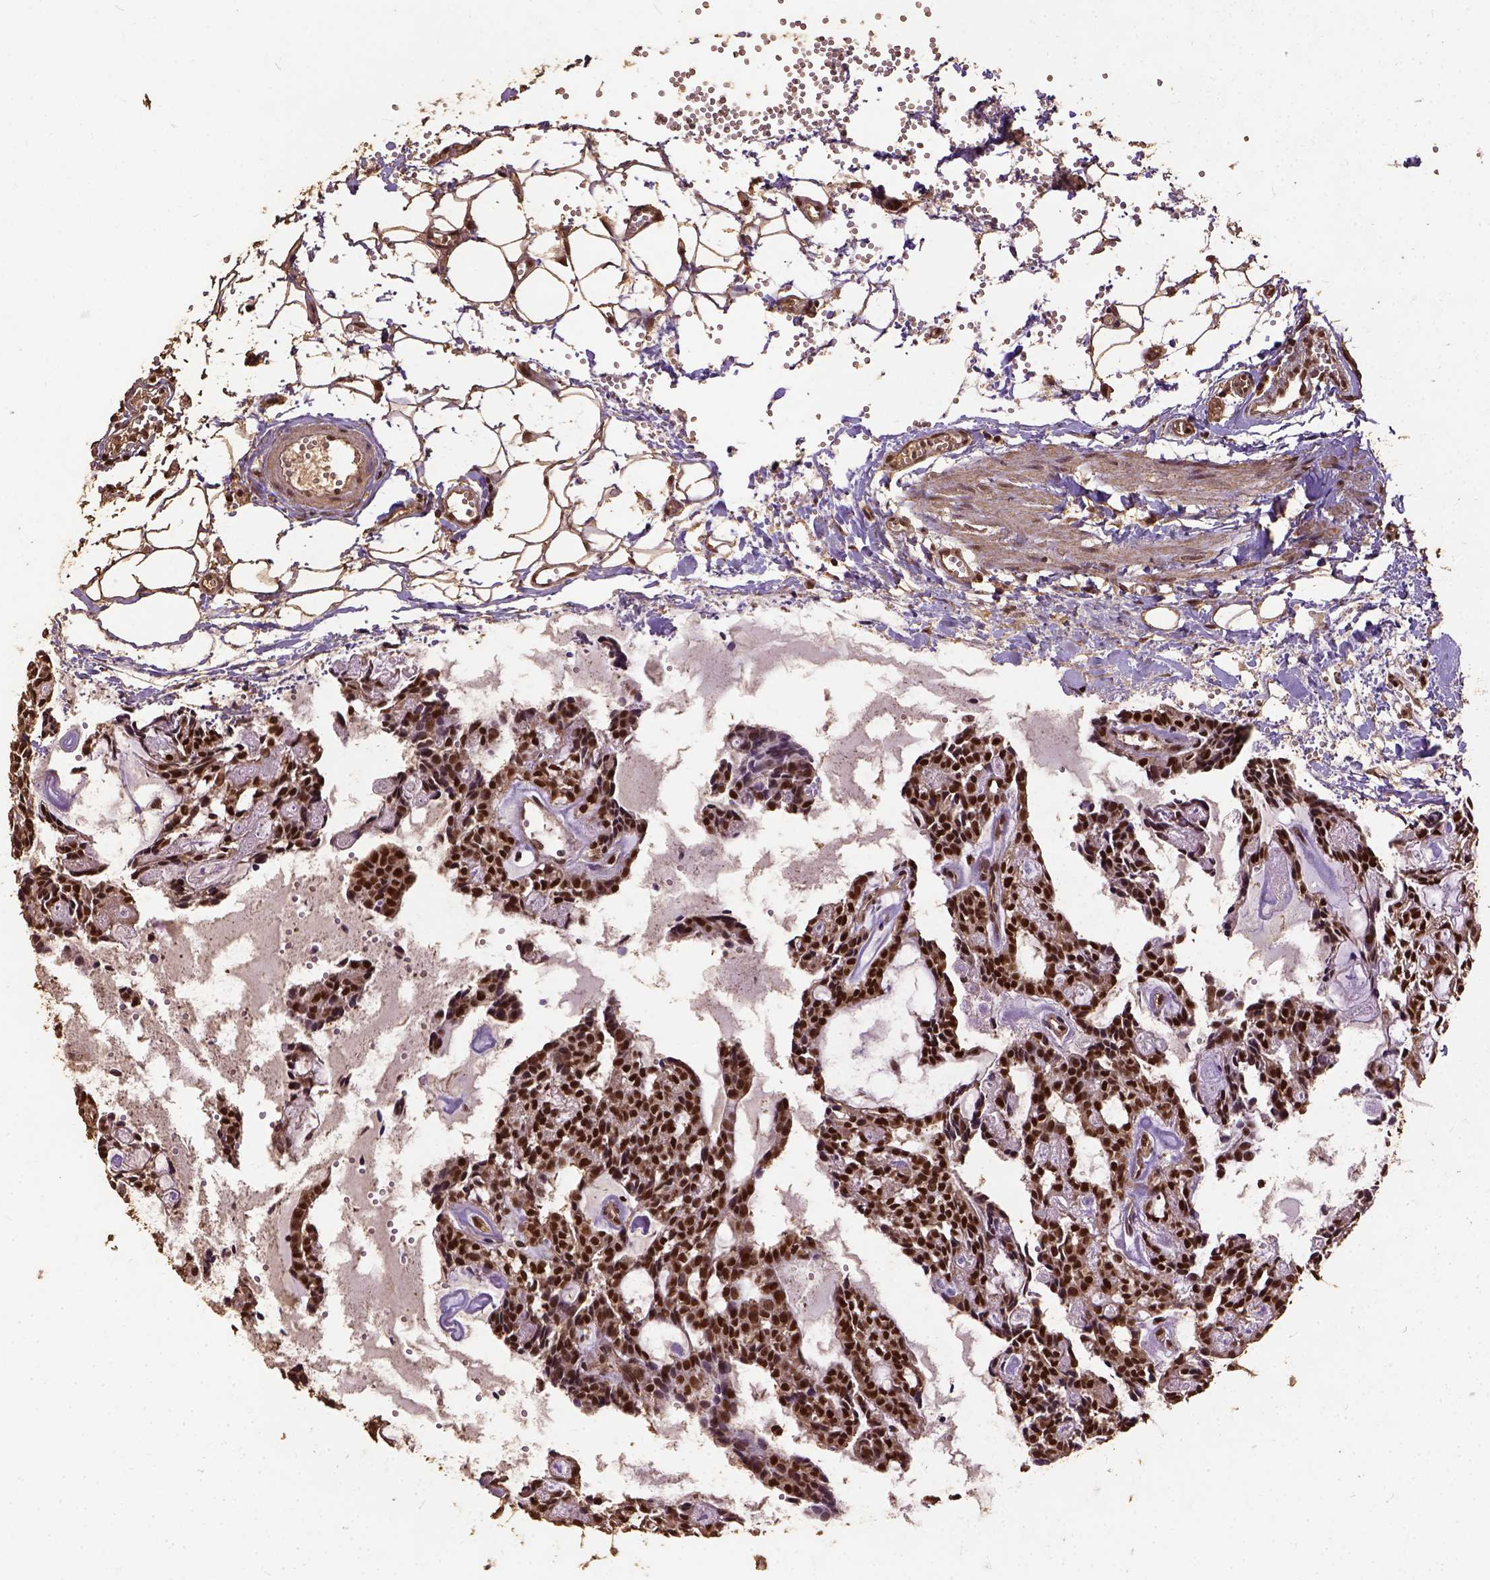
{"staining": {"intensity": "strong", "quantity": ">75%", "location": "nuclear"}, "tissue": "head and neck cancer", "cell_type": "Tumor cells", "image_type": "cancer", "snomed": [{"axis": "morphology", "description": "Adenocarcinoma, NOS"}, {"axis": "topography", "description": "Head-Neck"}], "caption": "Immunohistochemistry (IHC) (DAB (3,3'-diaminobenzidine)) staining of head and neck cancer shows strong nuclear protein expression in about >75% of tumor cells.", "gene": "NACC1", "patient": {"sex": "female", "age": 62}}